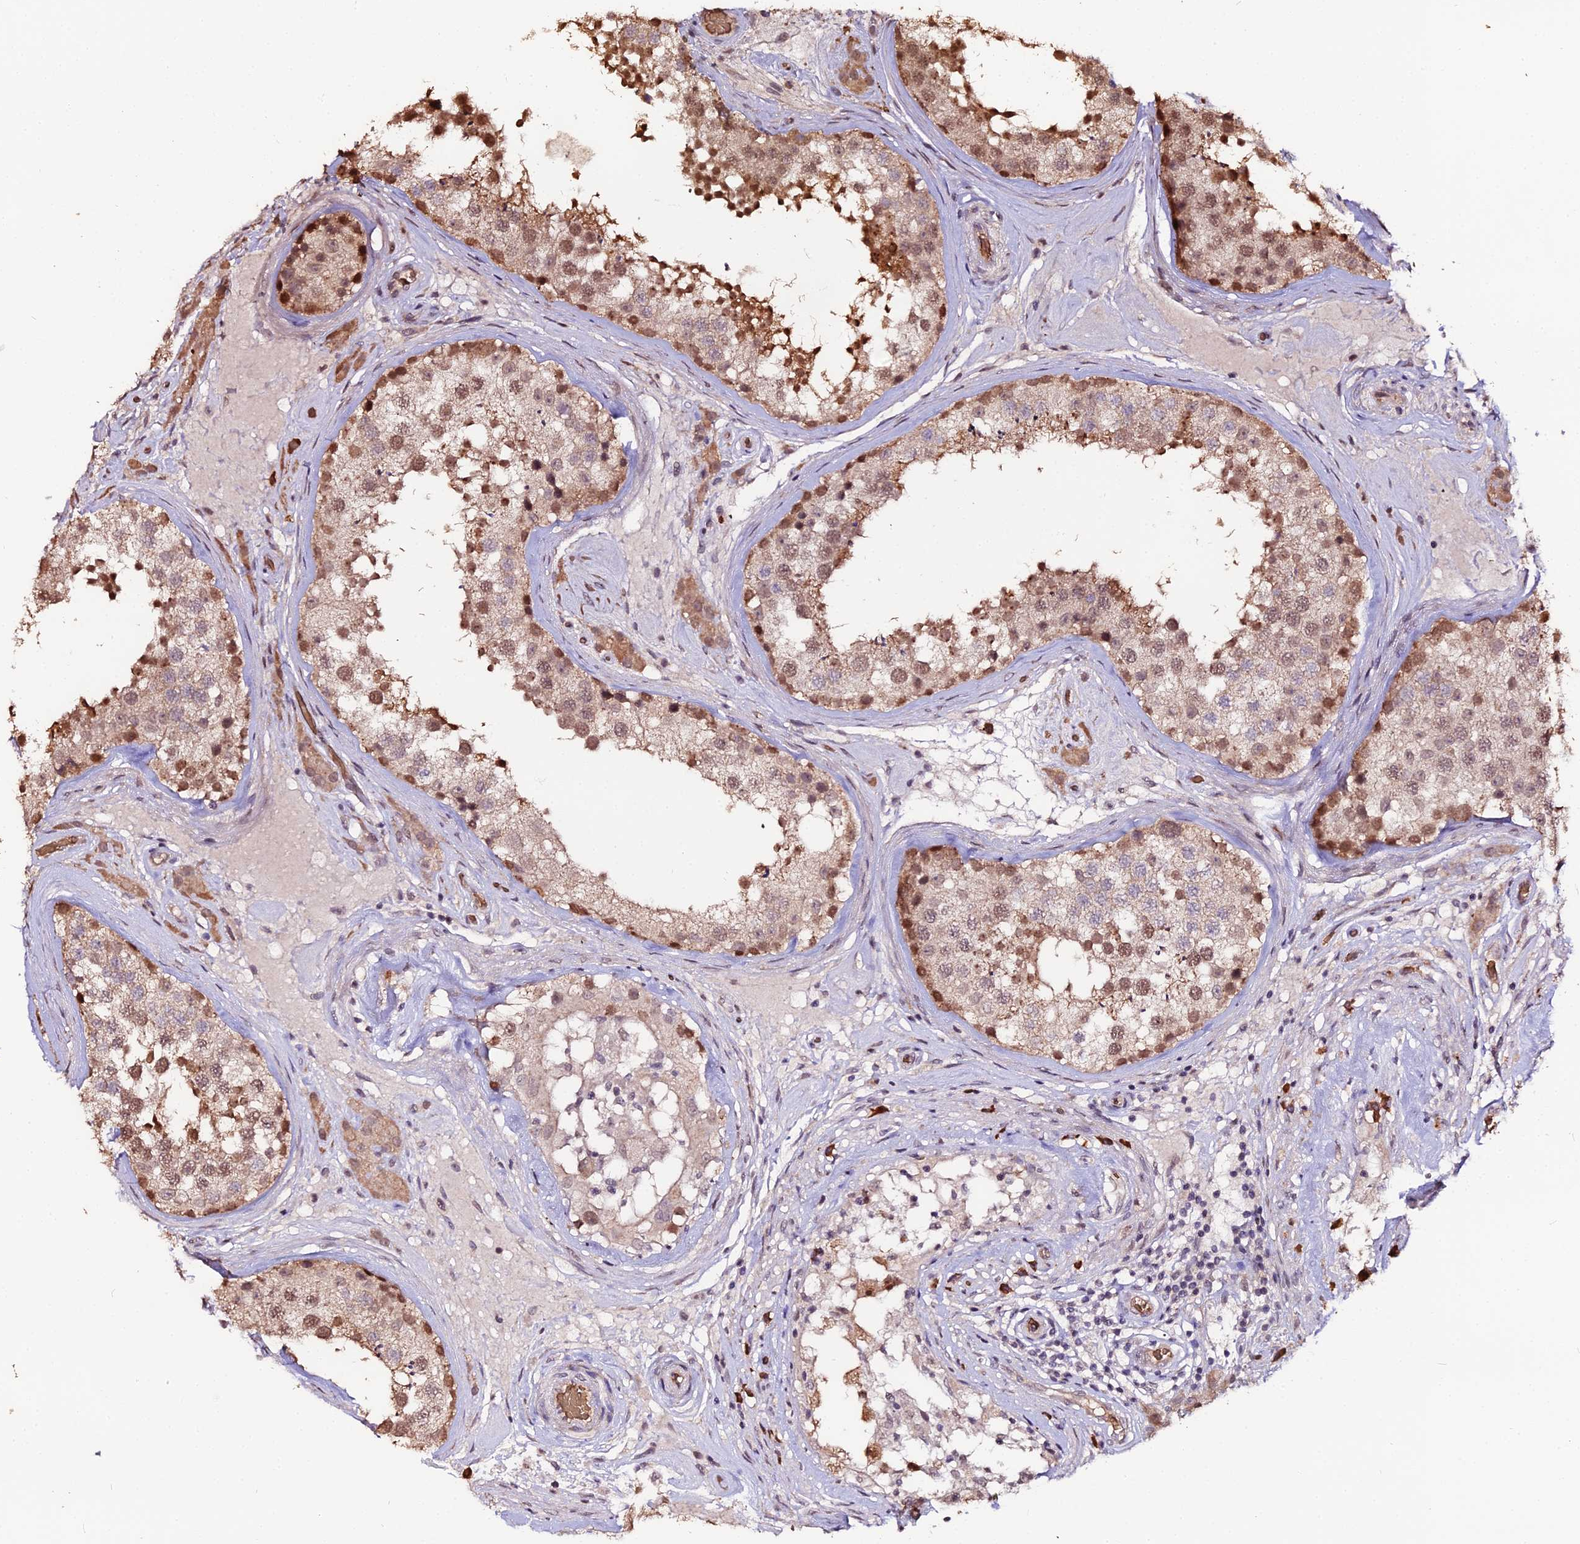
{"staining": {"intensity": "moderate", "quantity": ">75%", "location": "cytoplasmic/membranous,nuclear"}, "tissue": "testis", "cell_type": "Cells in seminiferous ducts", "image_type": "normal", "snomed": [{"axis": "morphology", "description": "Normal tissue, NOS"}, {"axis": "topography", "description": "Testis"}], "caption": "Immunohistochemistry (IHC) image of unremarkable human testis stained for a protein (brown), which shows medium levels of moderate cytoplasmic/membranous,nuclear expression in approximately >75% of cells in seminiferous ducts.", "gene": "ZDBF2", "patient": {"sex": "male", "age": 46}}